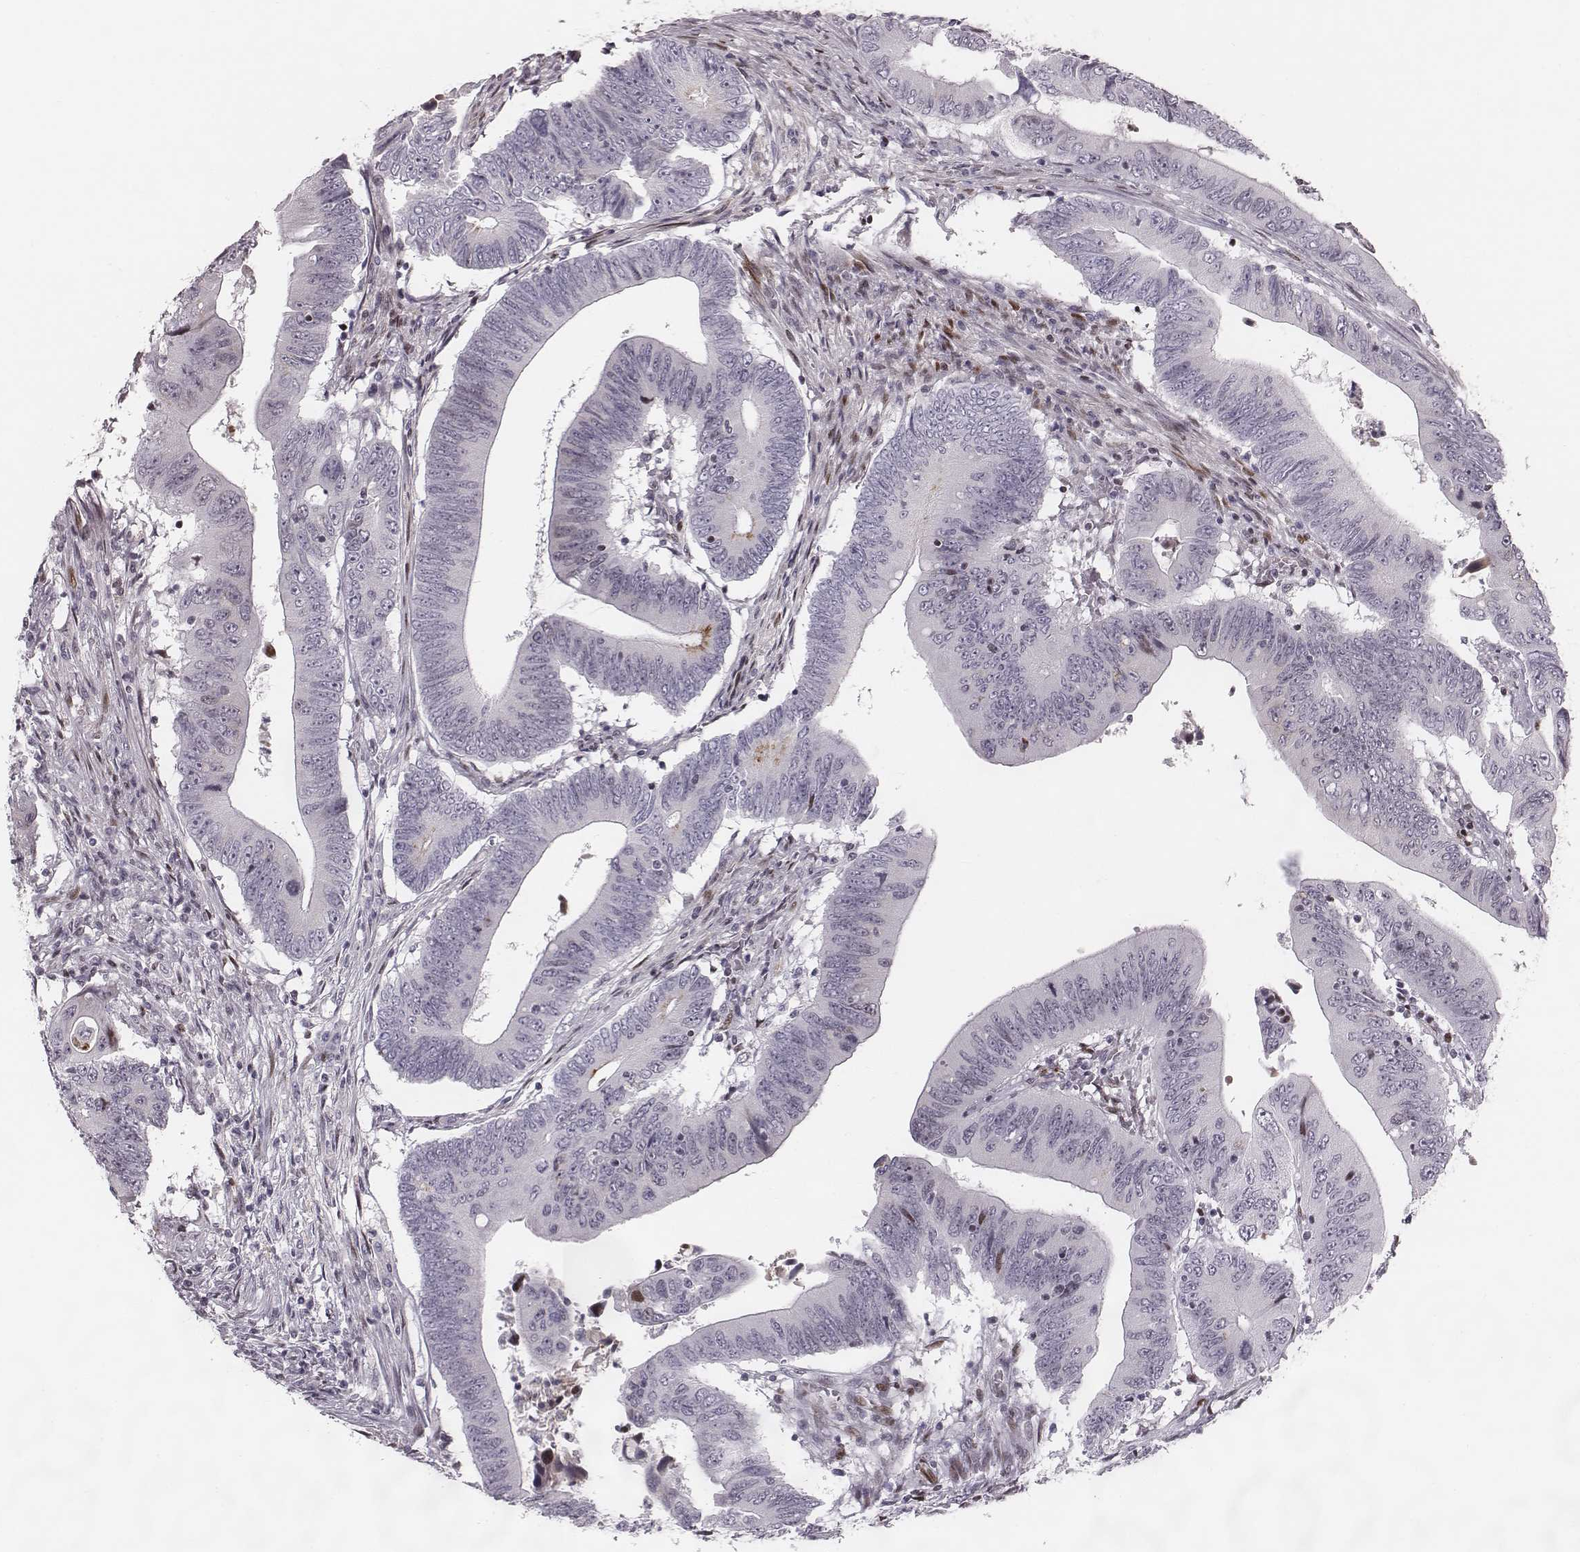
{"staining": {"intensity": "negative", "quantity": "none", "location": "none"}, "tissue": "colorectal cancer", "cell_type": "Tumor cells", "image_type": "cancer", "snomed": [{"axis": "morphology", "description": "Adenocarcinoma, NOS"}, {"axis": "topography", "description": "Colon"}], "caption": "A histopathology image of human adenocarcinoma (colorectal) is negative for staining in tumor cells. The staining was performed using DAB (3,3'-diaminobenzidine) to visualize the protein expression in brown, while the nuclei were stained in blue with hematoxylin (Magnification: 20x).", "gene": "NDC1", "patient": {"sex": "female", "age": 90}}